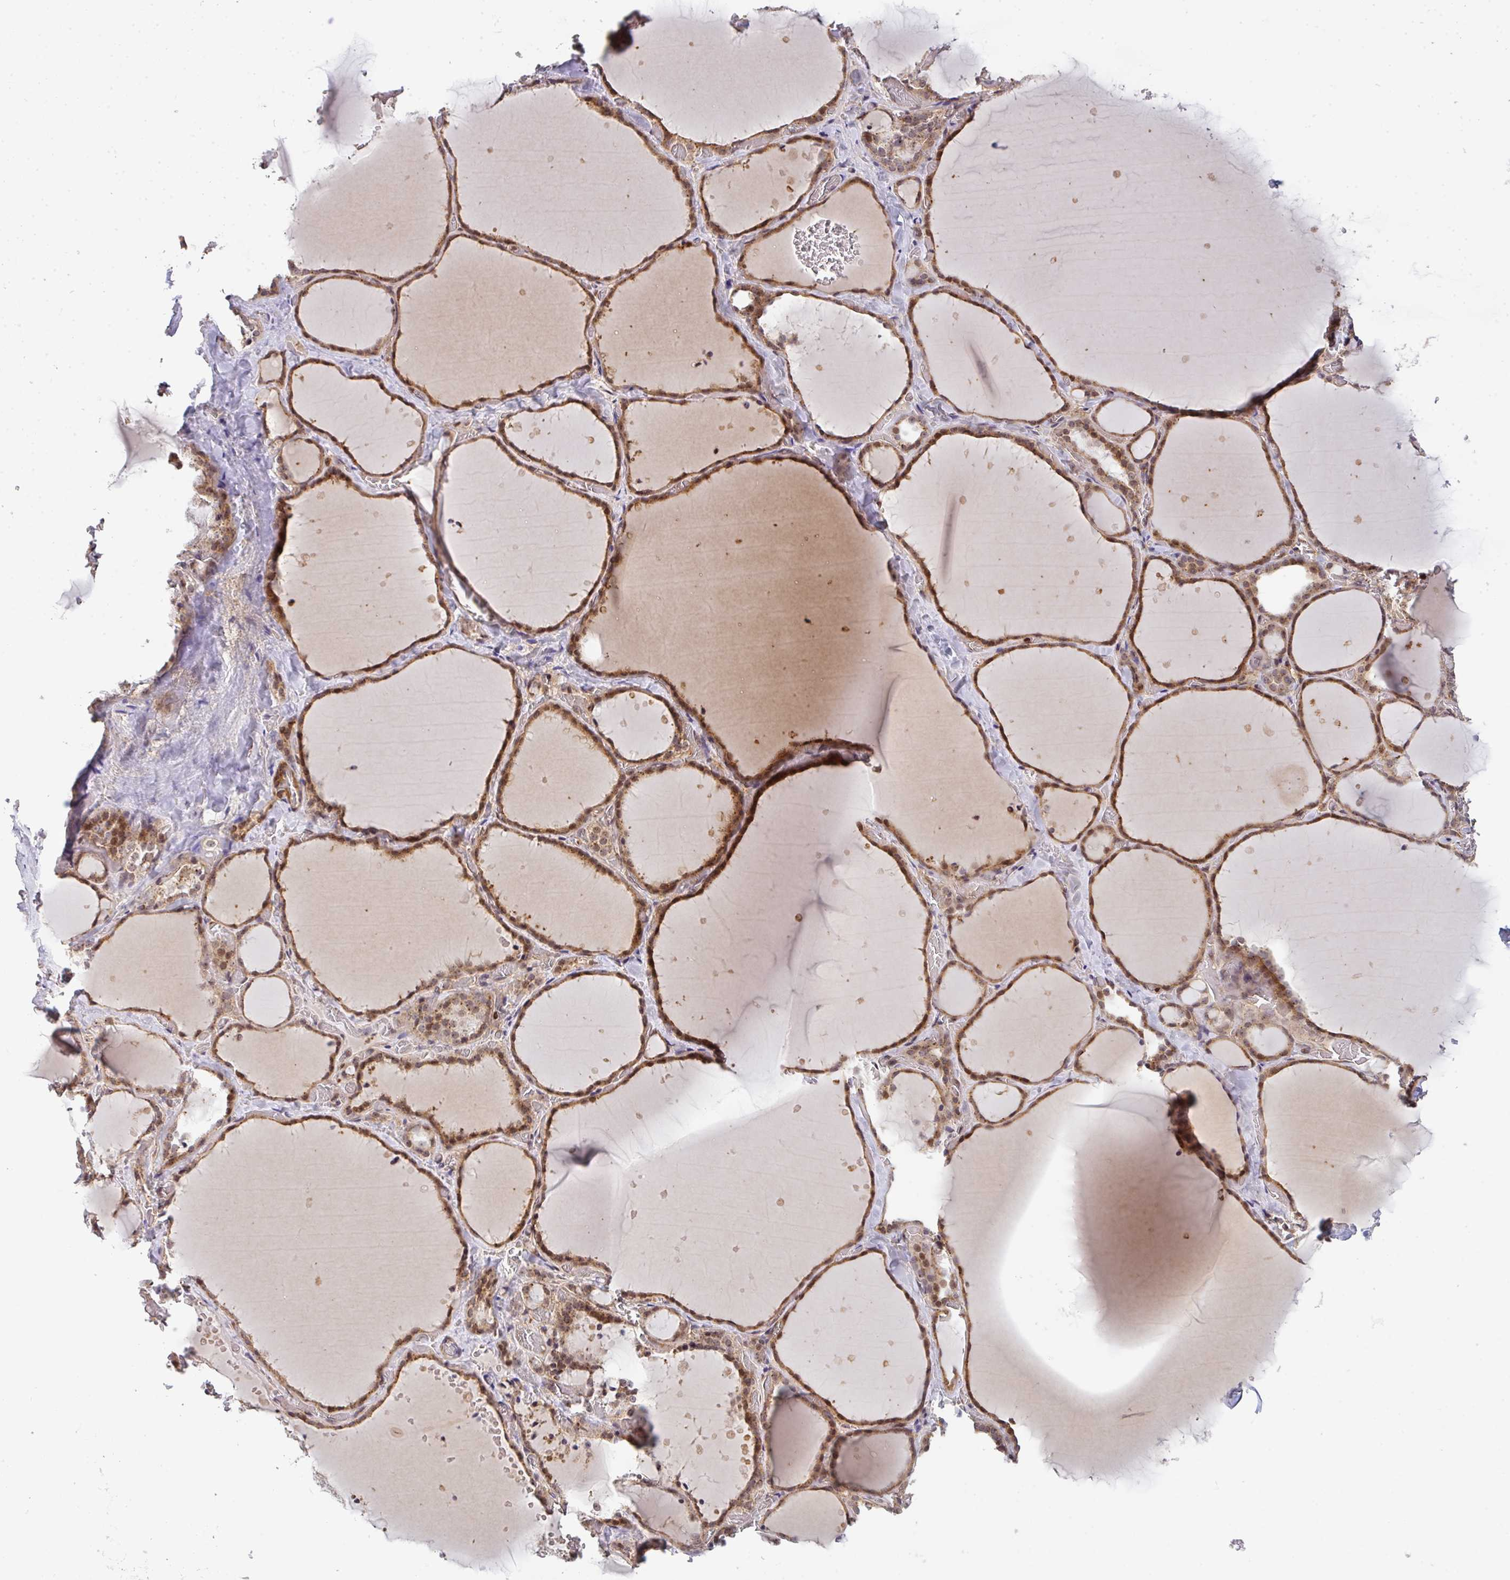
{"staining": {"intensity": "moderate", "quantity": ">75%", "location": "cytoplasmic/membranous,nuclear"}, "tissue": "thyroid gland", "cell_type": "Glandular cells", "image_type": "normal", "snomed": [{"axis": "morphology", "description": "Normal tissue, NOS"}, {"axis": "topography", "description": "Thyroid gland"}], "caption": "This photomicrograph shows immunohistochemistry (IHC) staining of unremarkable human thyroid gland, with medium moderate cytoplasmic/membranous,nuclear staining in about >75% of glandular cells.", "gene": "SIMC1", "patient": {"sex": "female", "age": 36}}